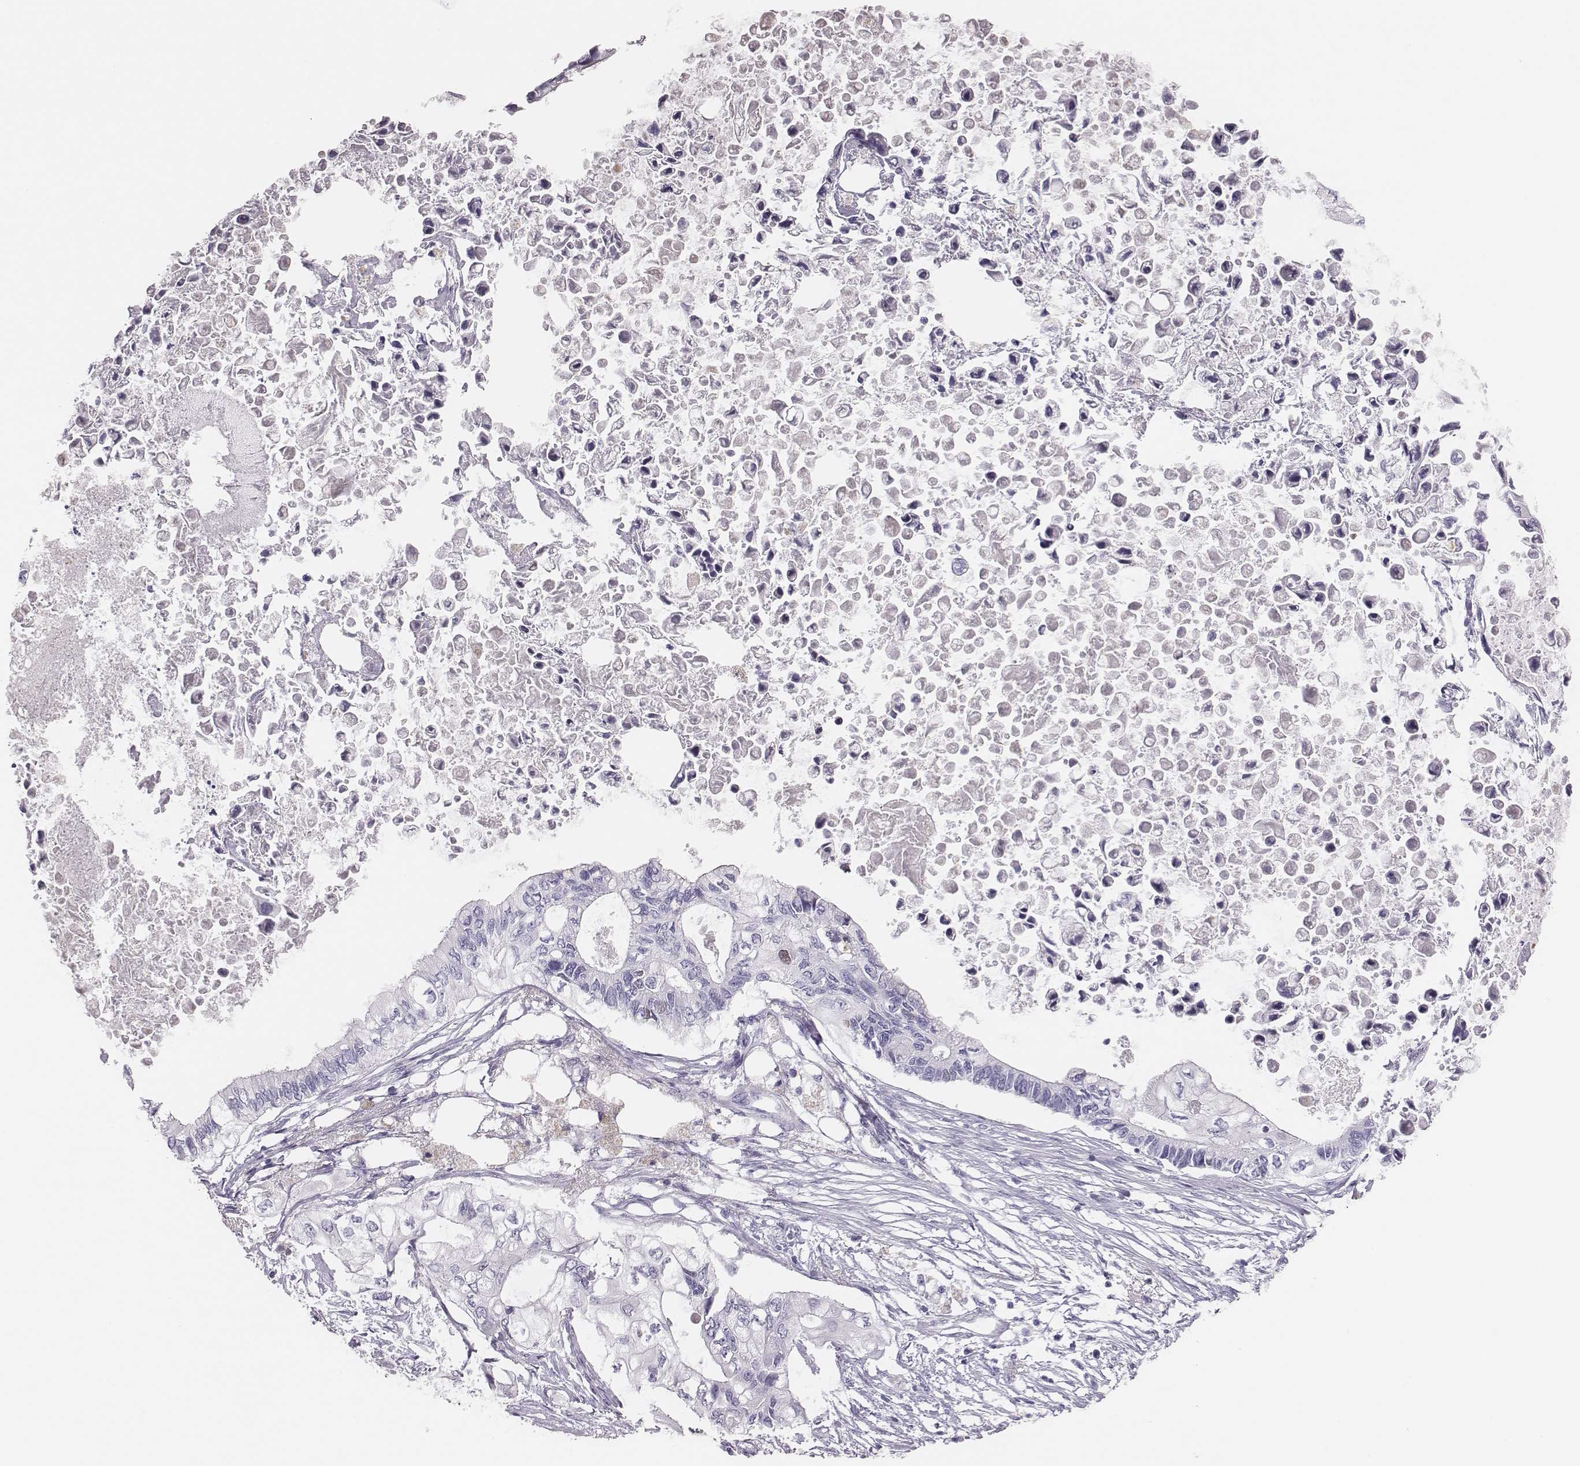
{"staining": {"intensity": "negative", "quantity": "none", "location": "none"}, "tissue": "pancreatic cancer", "cell_type": "Tumor cells", "image_type": "cancer", "snomed": [{"axis": "morphology", "description": "Adenocarcinoma, NOS"}, {"axis": "topography", "description": "Pancreas"}], "caption": "Immunohistochemistry (IHC) image of pancreatic cancer (adenocarcinoma) stained for a protein (brown), which shows no expression in tumor cells.", "gene": "H1-6", "patient": {"sex": "female", "age": 63}}